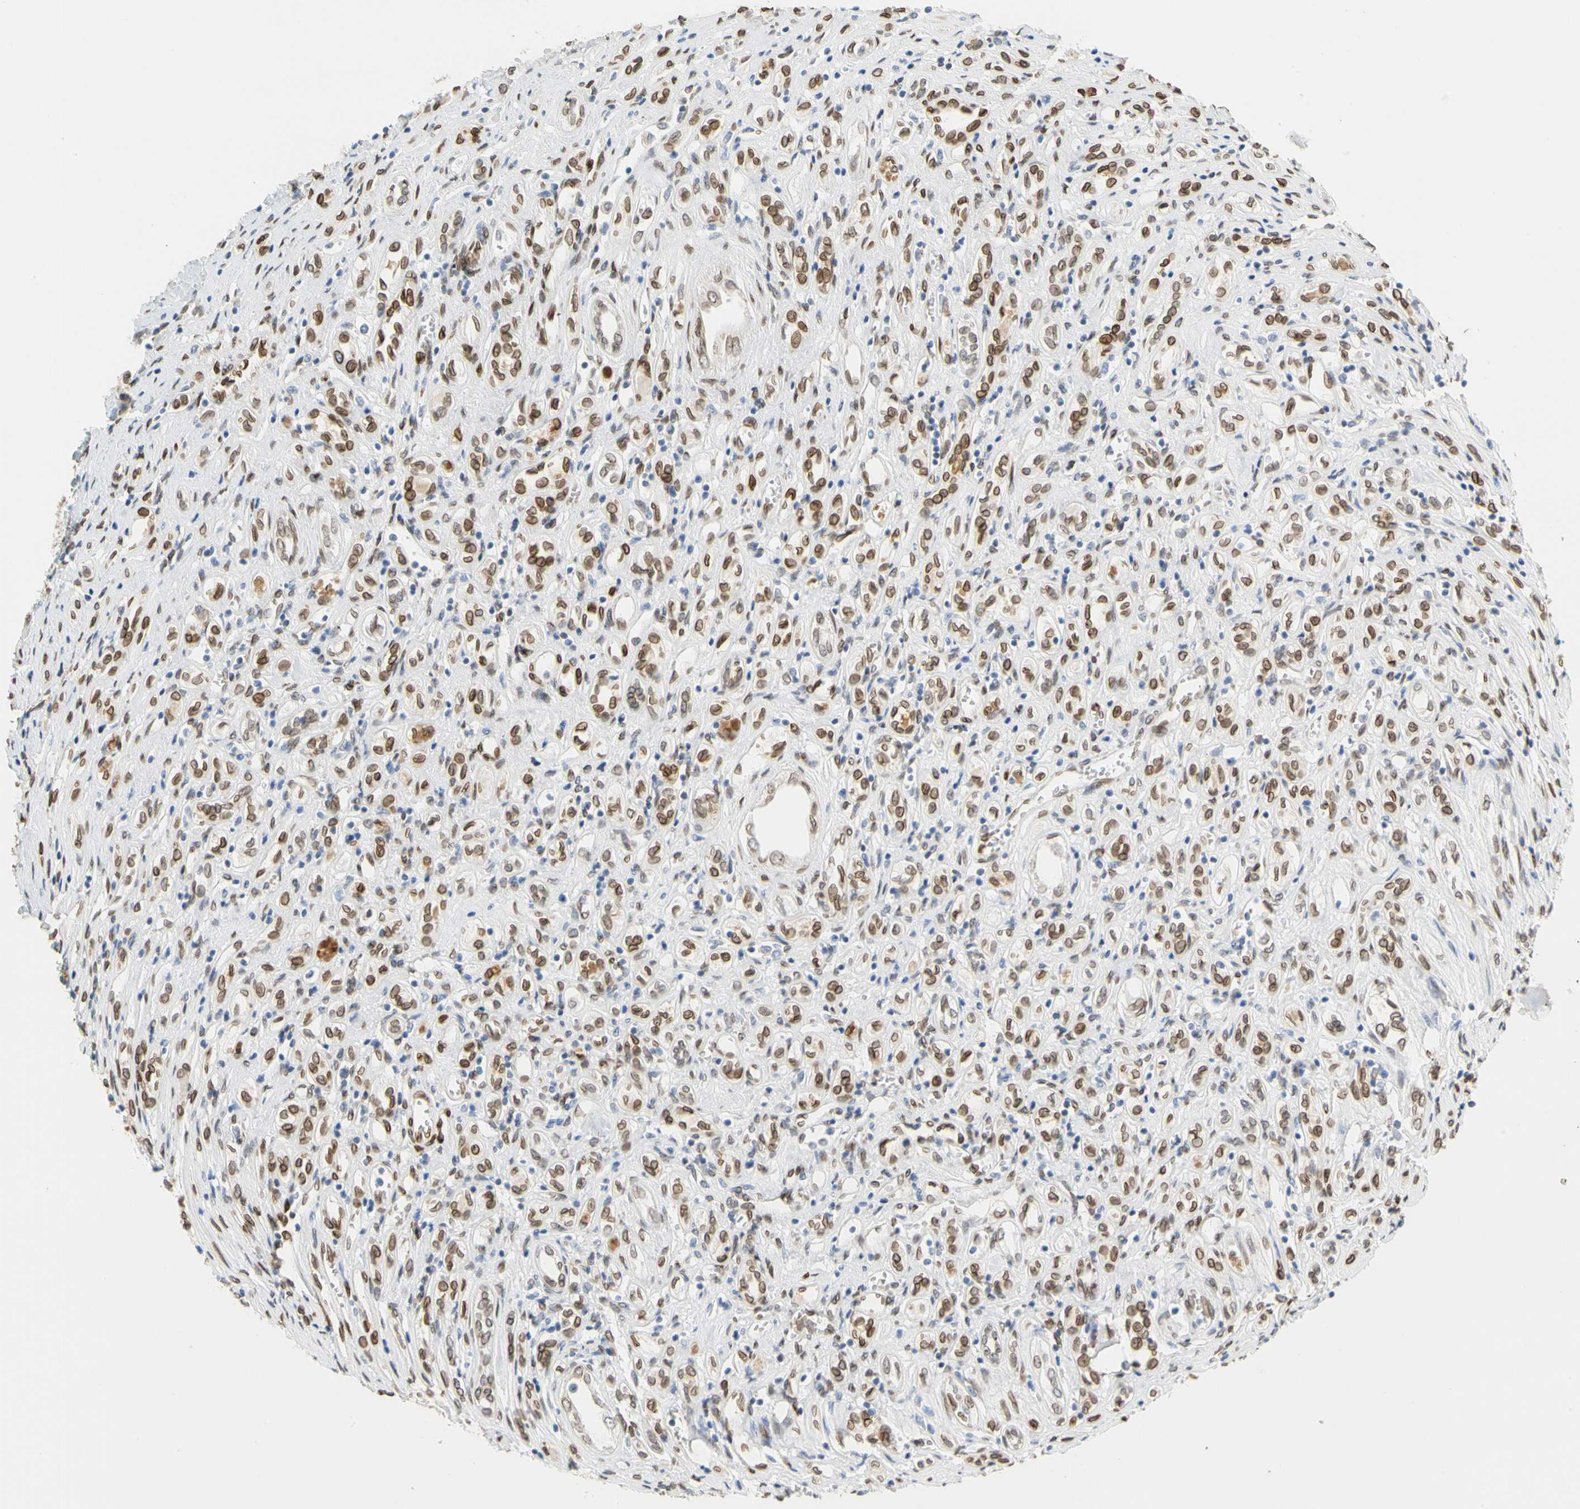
{"staining": {"intensity": "moderate", "quantity": ">75%", "location": "cytoplasmic/membranous,nuclear"}, "tissue": "renal cancer", "cell_type": "Tumor cells", "image_type": "cancer", "snomed": [{"axis": "morphology", "description": "Adenocarcinoma, NOS"}, {"axis": "topography", "description": "Kidney"}], "caption": "High-power microscopy captured an immunohistochemistry image of renal cancer, revealing moderate cytoplasmic/membranous and nuclear positivity in approximately >75% of tumor cells. (DAB IHC with brightfield microscopy, high magnification).", "gene": "SUN1", "patient": {"sex": "female", "age": 70}}